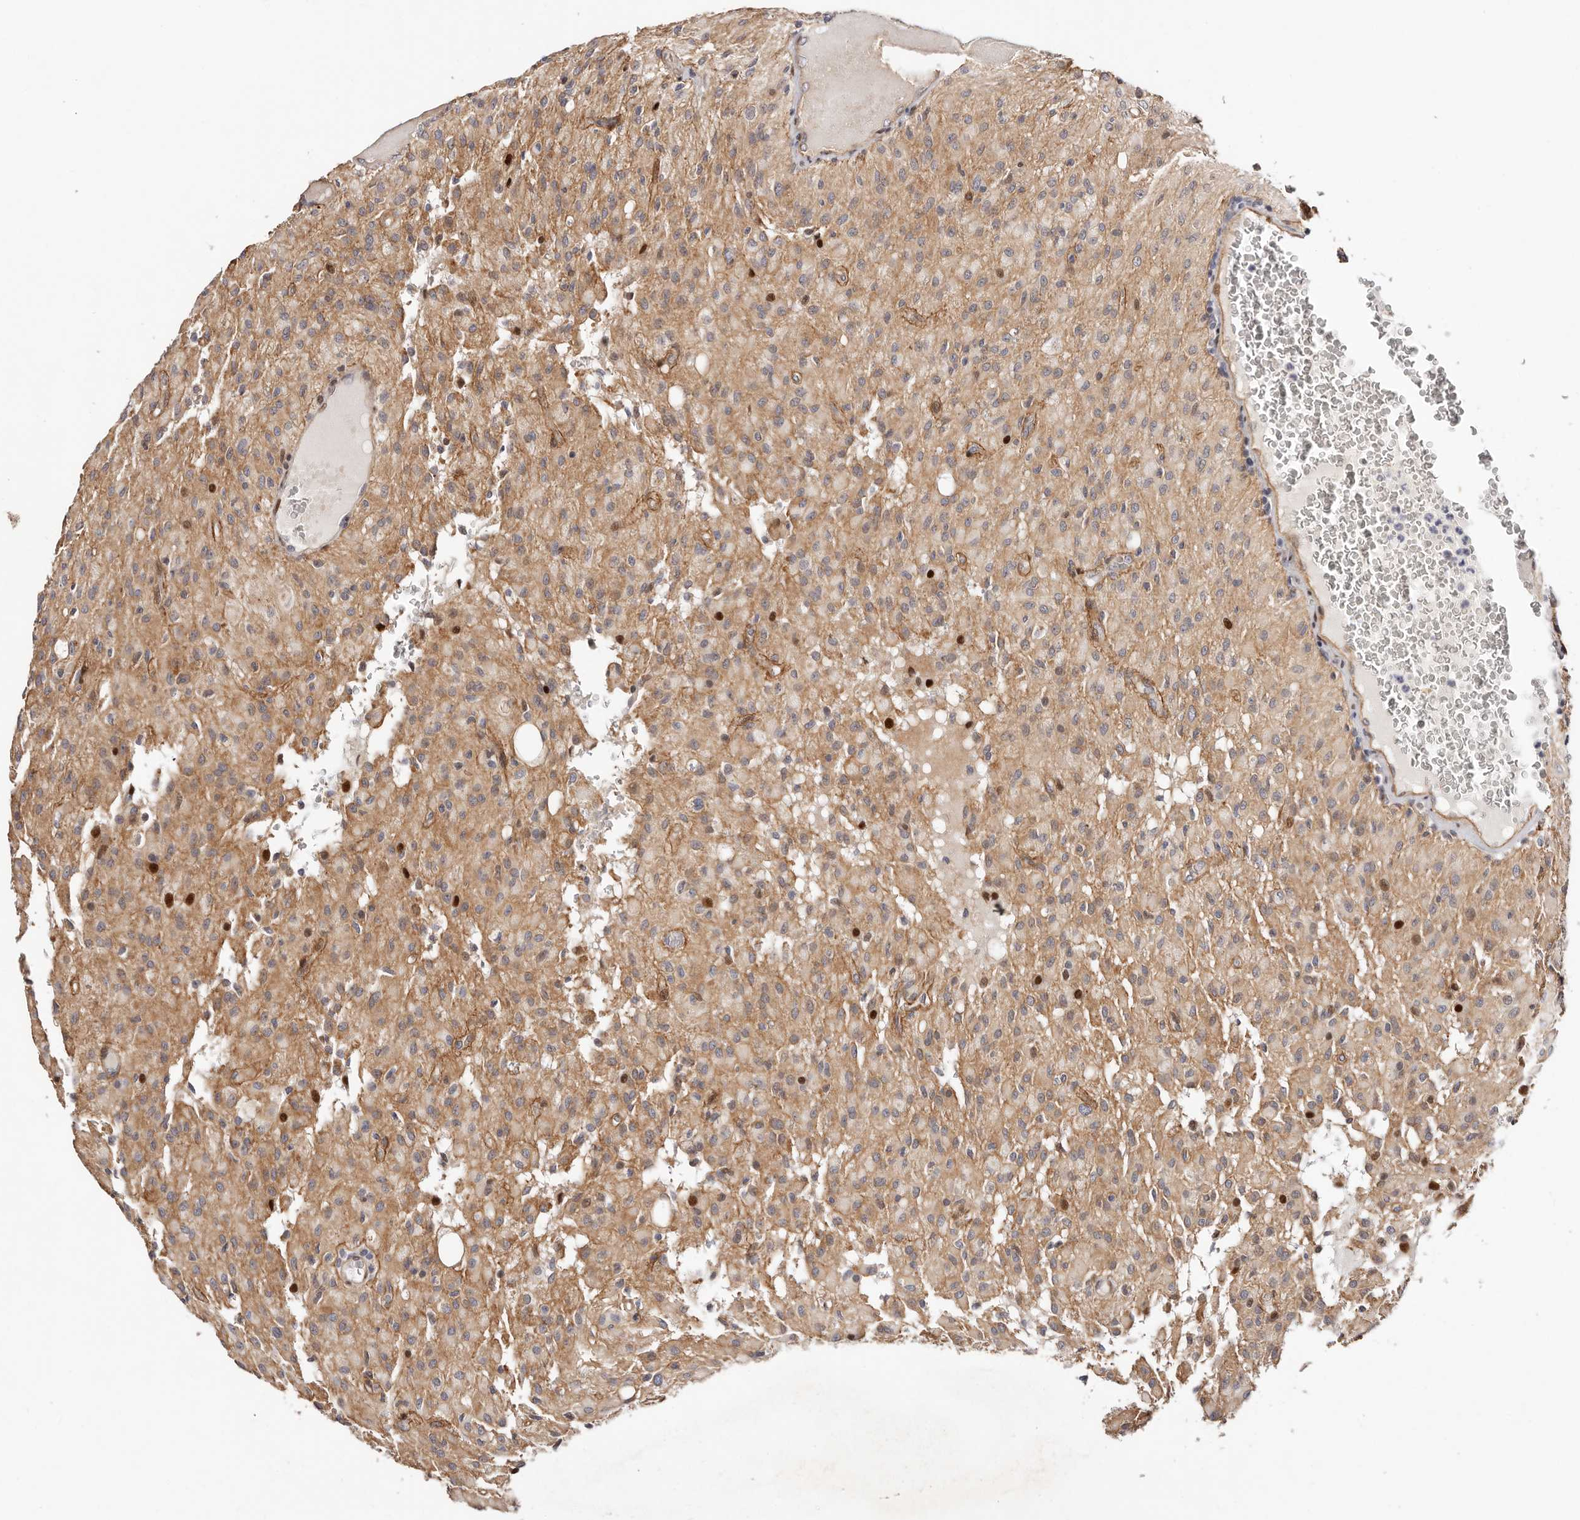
{"staining": {"intensity": "moderate", "quantity": "<25%", "location": "nuclear"}, "tissue": "glioma", "cell_type": "Tumor cells", "image_type": "cancer", "snomed": [{"axis": "morphology", "description": "Glioma, malignant, High grade"}, {"axis": "topography", "description": "Brain"}], "caption": "Tumor cells display low levels of moderate nuclear staining in about <25% of cells in human glioma.", "gene": "EPHX3", "patient": {"sex": "female", "age": 59}}